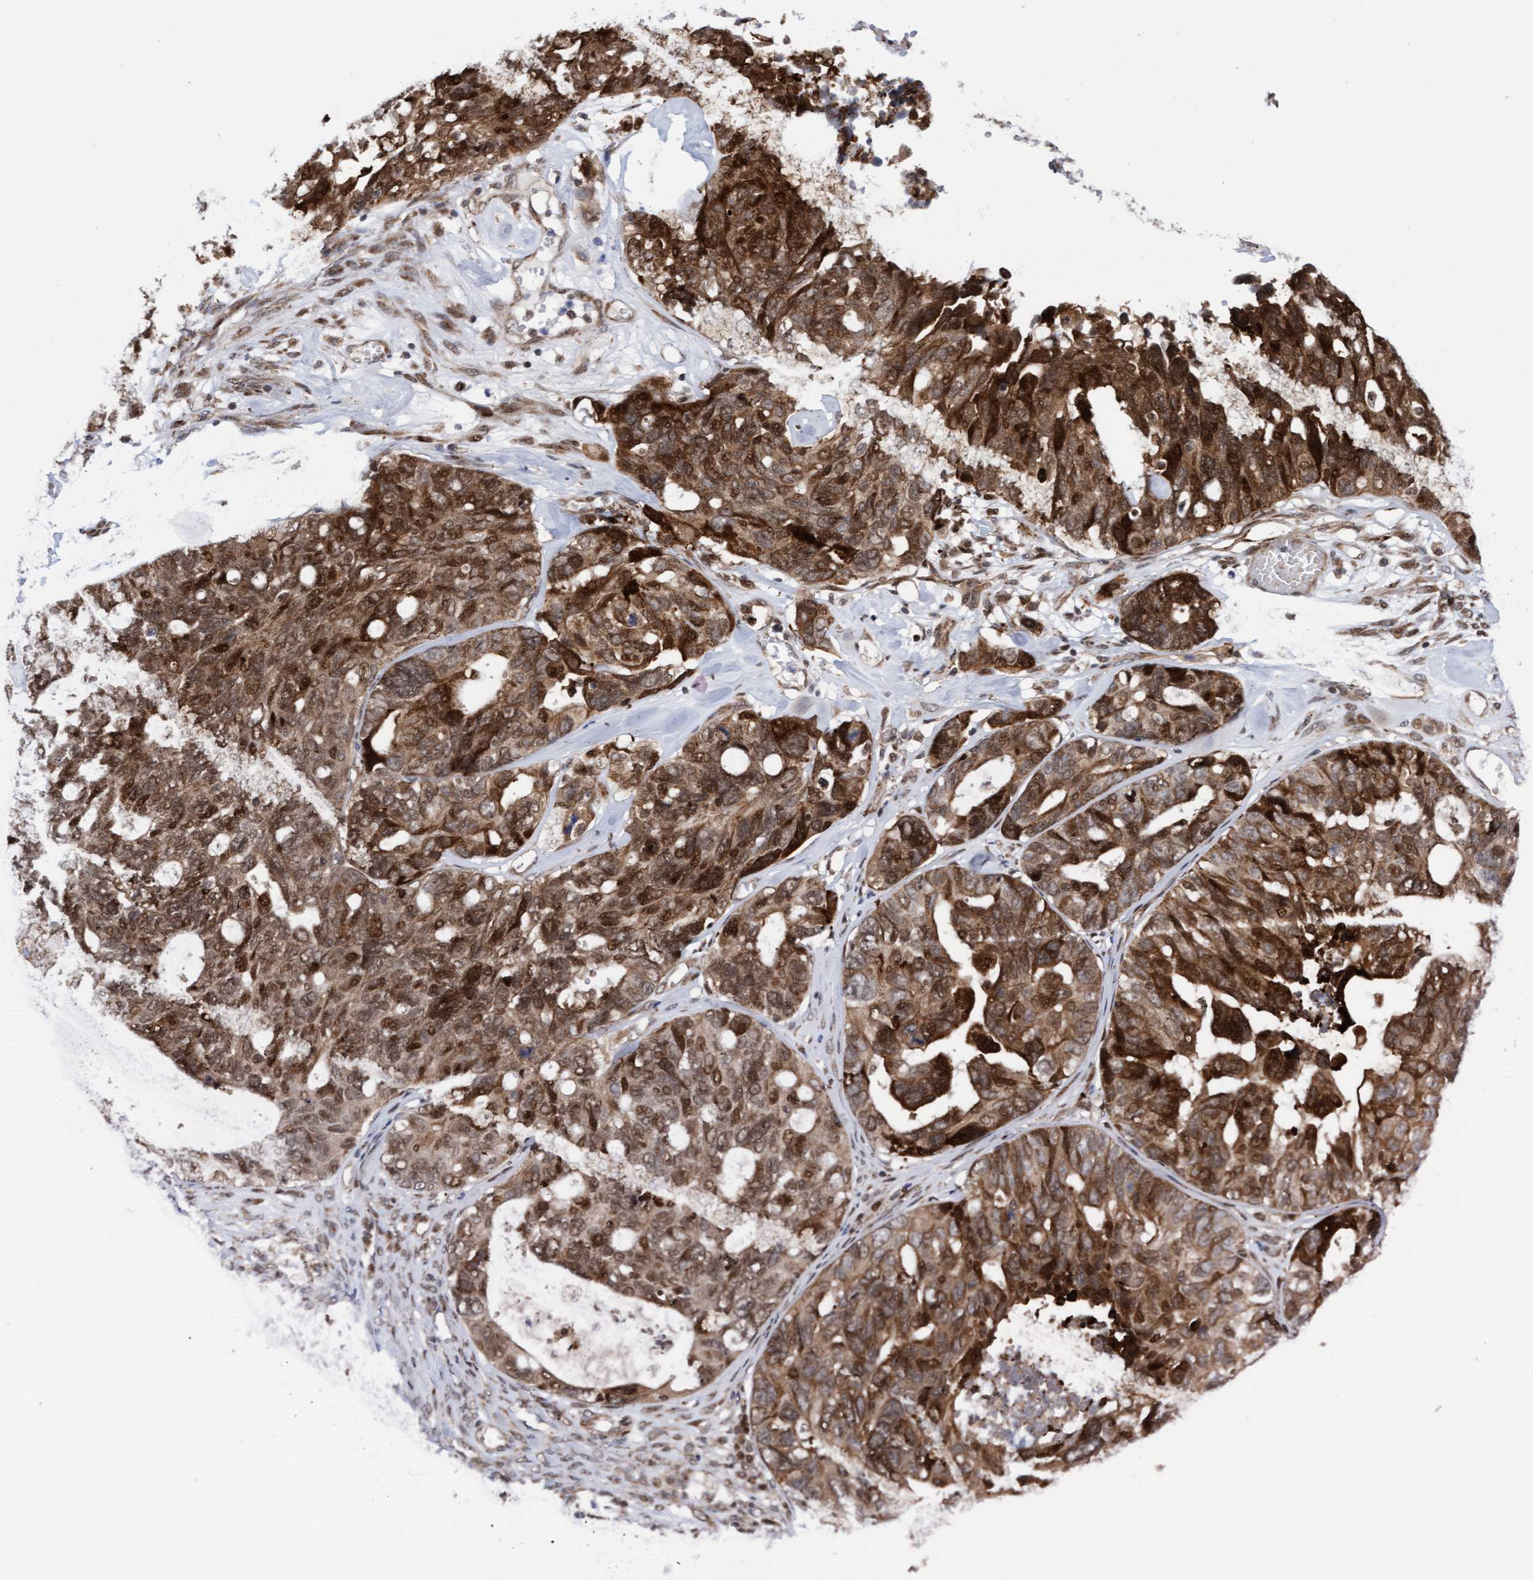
{"staining": {"intensity": "strong", "quantity": ">75%", "location": "cytoplasmic/membranous,nuclear"}, "tissue": "ovarian cancer", "cell_type": "Tumor cells", "image_type": "cancer", "snomed": [{"axis": "morphology", "description": "Cystadenocarcinoma, serous, NOS"}, {"axis": "topography", "description": "Ovary"}], "caption": "Immunohistochemical staining of human ovarian cancer displays high levels of strong cytoplasmic/membranous and nuclear protein staining in approximately >75% of tumor cells.", "gene": "TANC2", "patient": {"sex": "female", "age": 79}}